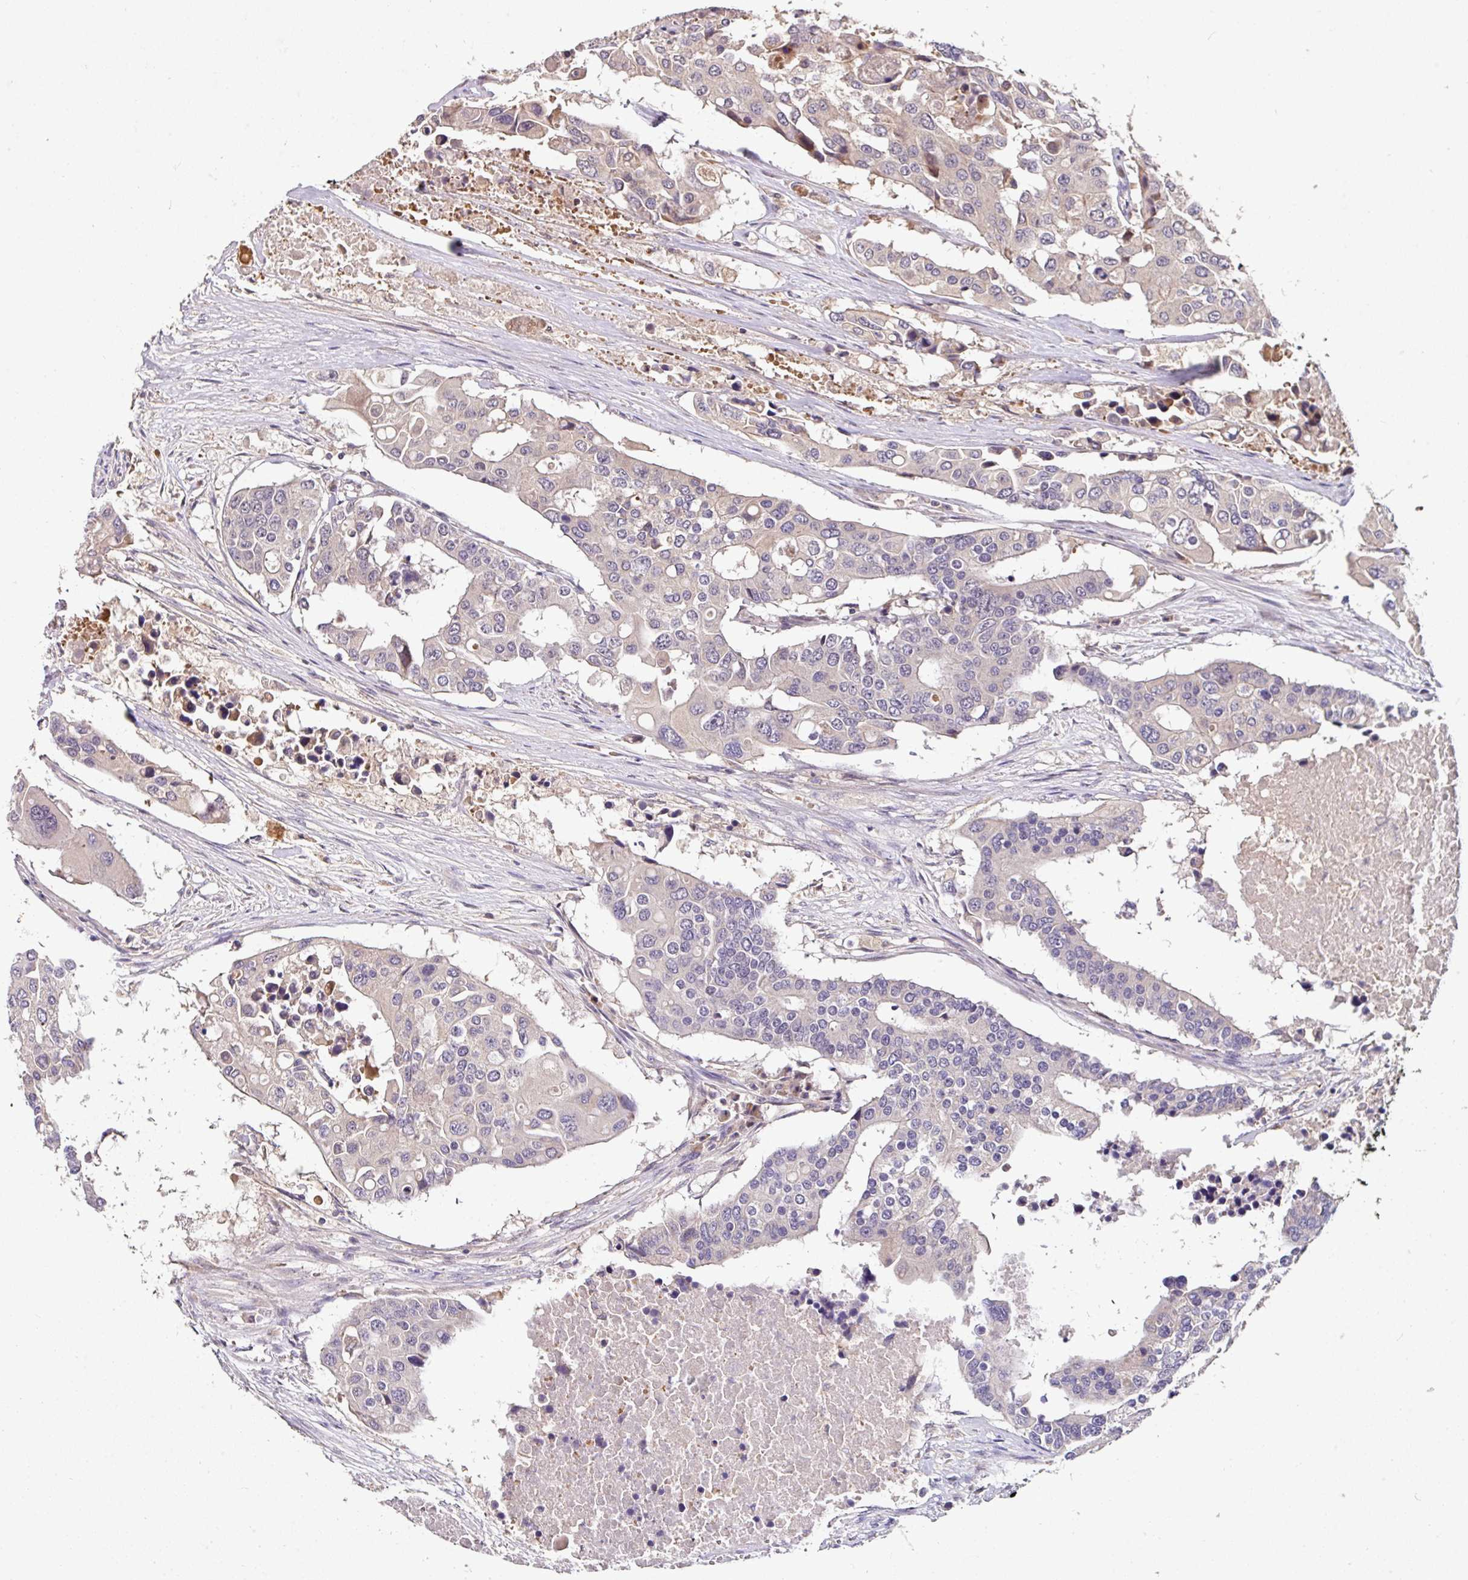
{"staining": {"intensity": "negative", "quantity": "none", "location": "none"}, "tissue": "colorectal cancer", "cell_type": "Tumor cells", "image_type": "cancer", "snomed": [{"axis": "morphology", "description": "Adenocarcinoma, NOS"}, {"axis": "topography", "description": "Colon"}], "caption": "DAB immunohistochemical staining of human colorectal cancer reveals no significant expression in tumor cells.", "gene": "AEBP2", "patient": {"sex": "male", "age": 77}}